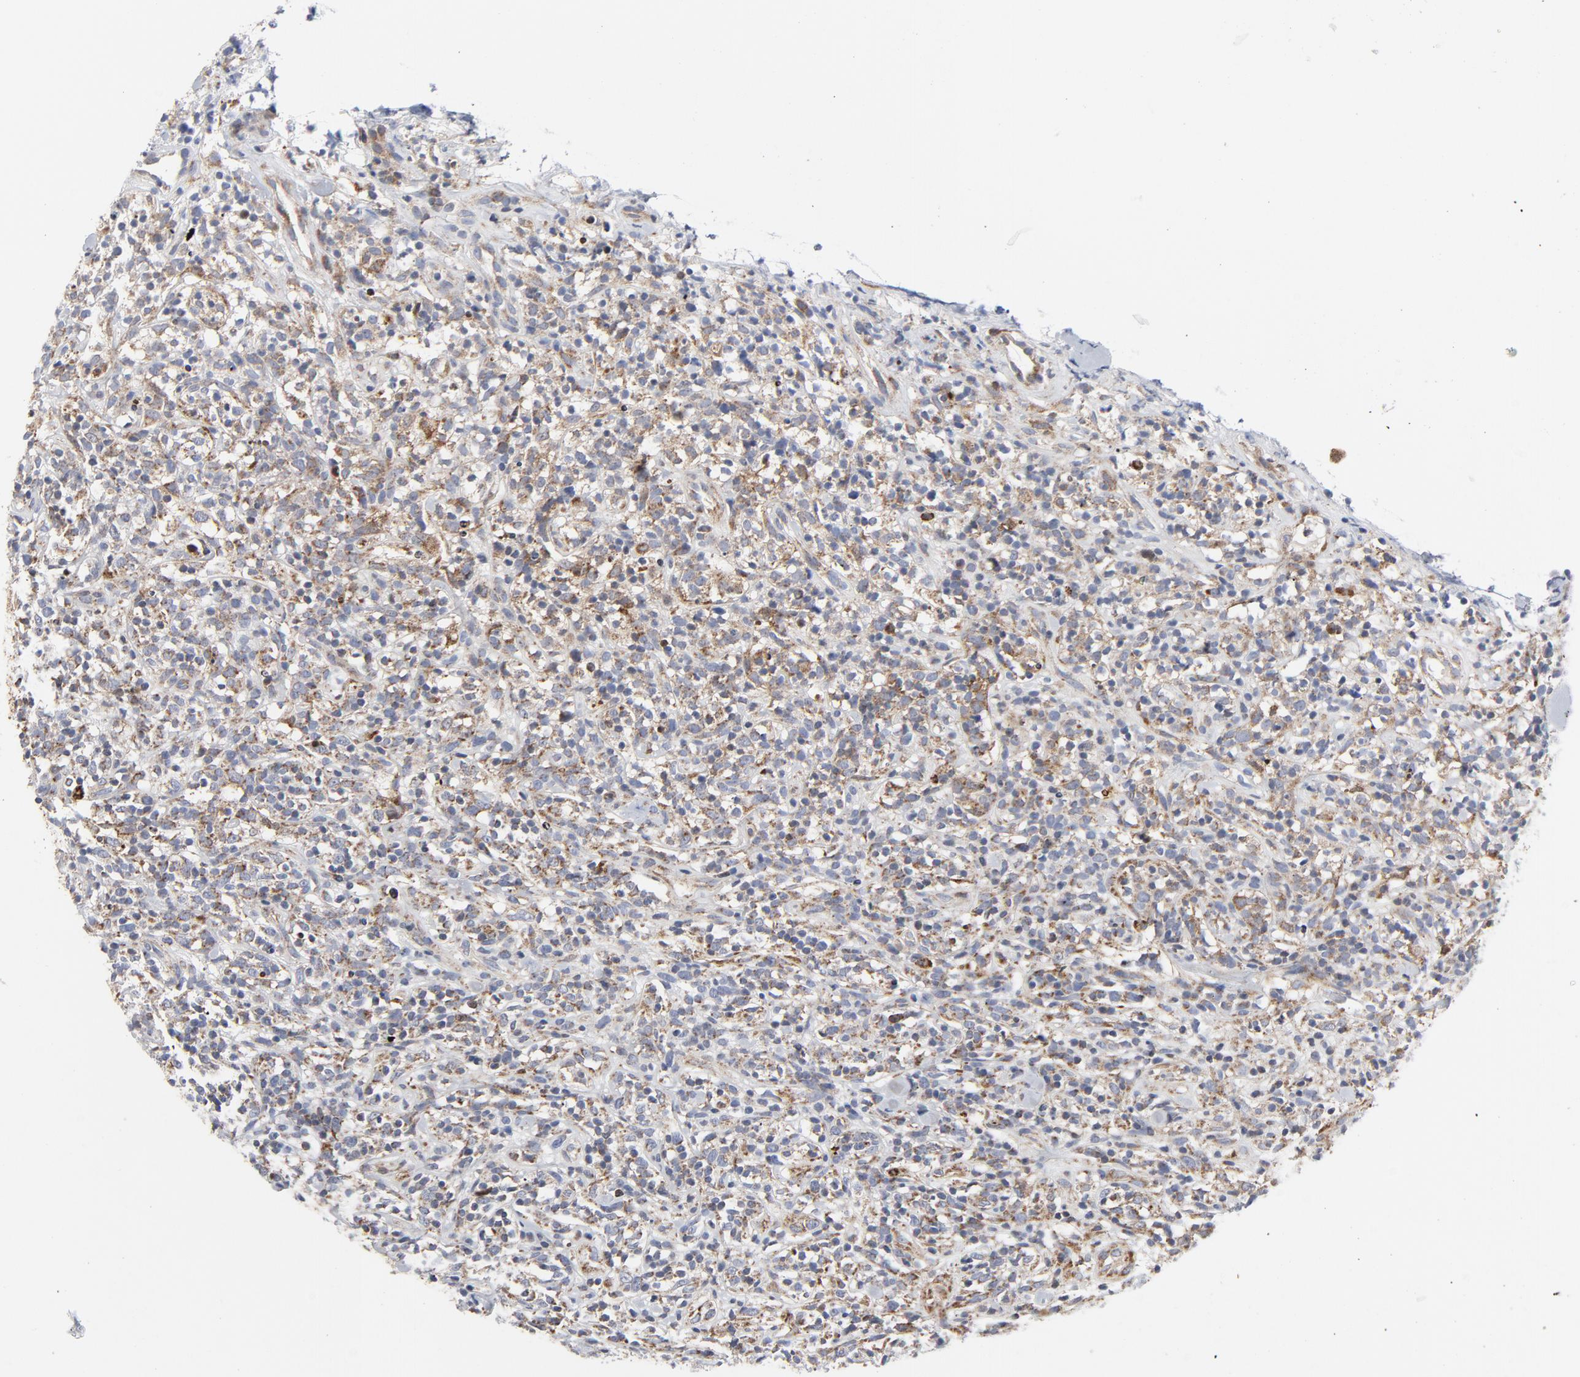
{"staining": {"intensity": "moderate", "quantity": ">75%", "location": "cytoplasmic/membranous"}, "tissue": "lymphoma", "cell_type": "Tumor cells", "image_type": "cancer", "snomed": [{"axis": "morphology", "description": "Malignant lymphoma, non-Hodgkin's type, High grade"}, {"axis": "topography", "description": "Lymph node"}], "caption": "Malignant lymphoma, non-Hodgkin's type (high-grade) tissue demonstrates moderate cytoplasmic/membranous staining in approximately >75% of tumor cells, visualized by immunohistochemistry.", "gene": "CYCS", "patient": {"sex": "female", "age": 73}}